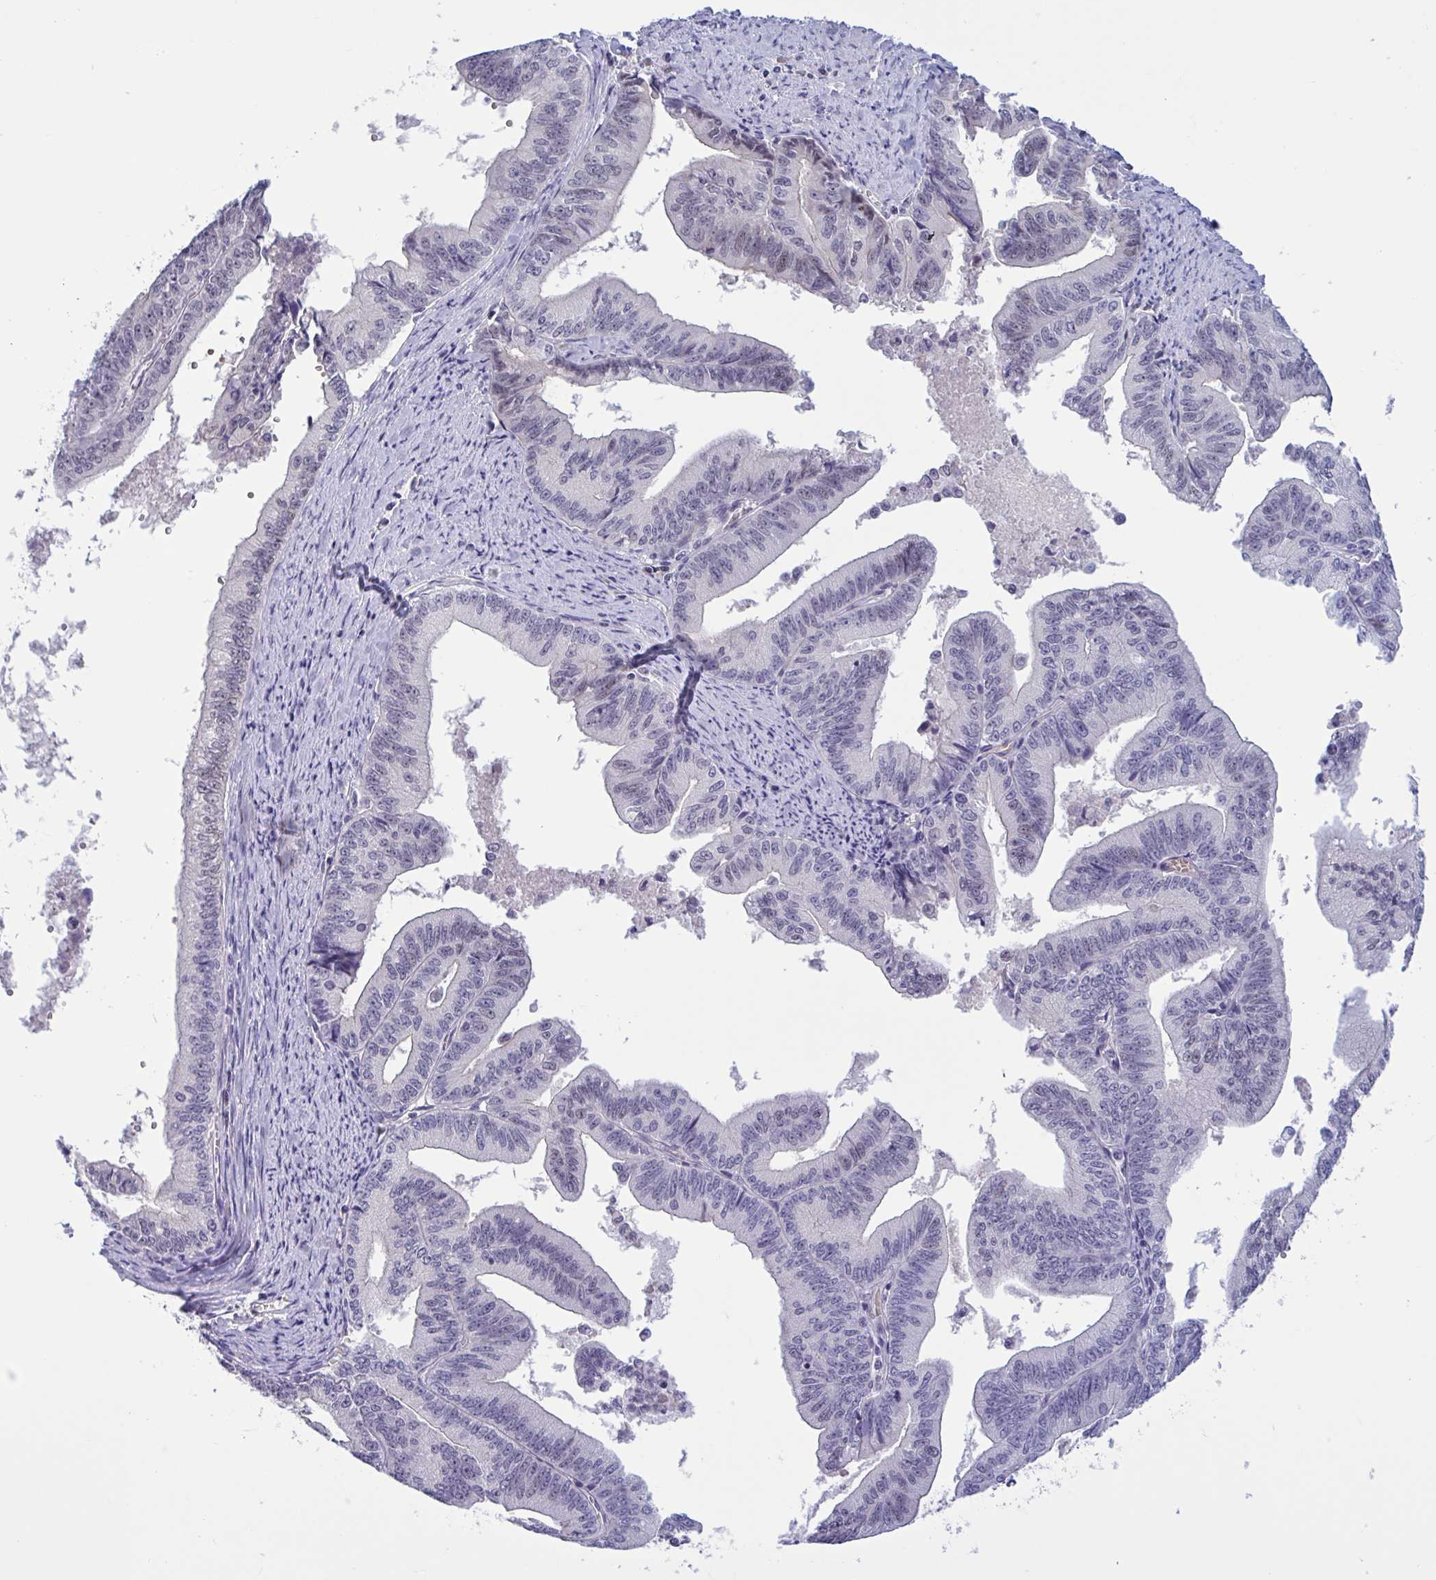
{"staining": {"intensity": "negative", "quantity": "none", "location": "none"}, "tissue": "endometrial cancer", "cell_type": "Tumor cells", "image_type": "cancer", "snomed": [{"axis": "morphology", "description": "Adenocarcinoma, NOS"}, {"axis": "topography", "description": "Endometrium"}], "caption": "The histopathology image demonstrates no significant staining in tumor cells of endometrial cancer.", "gene": "CNGB3", "patient": {"sex": "female", "age": 65}}